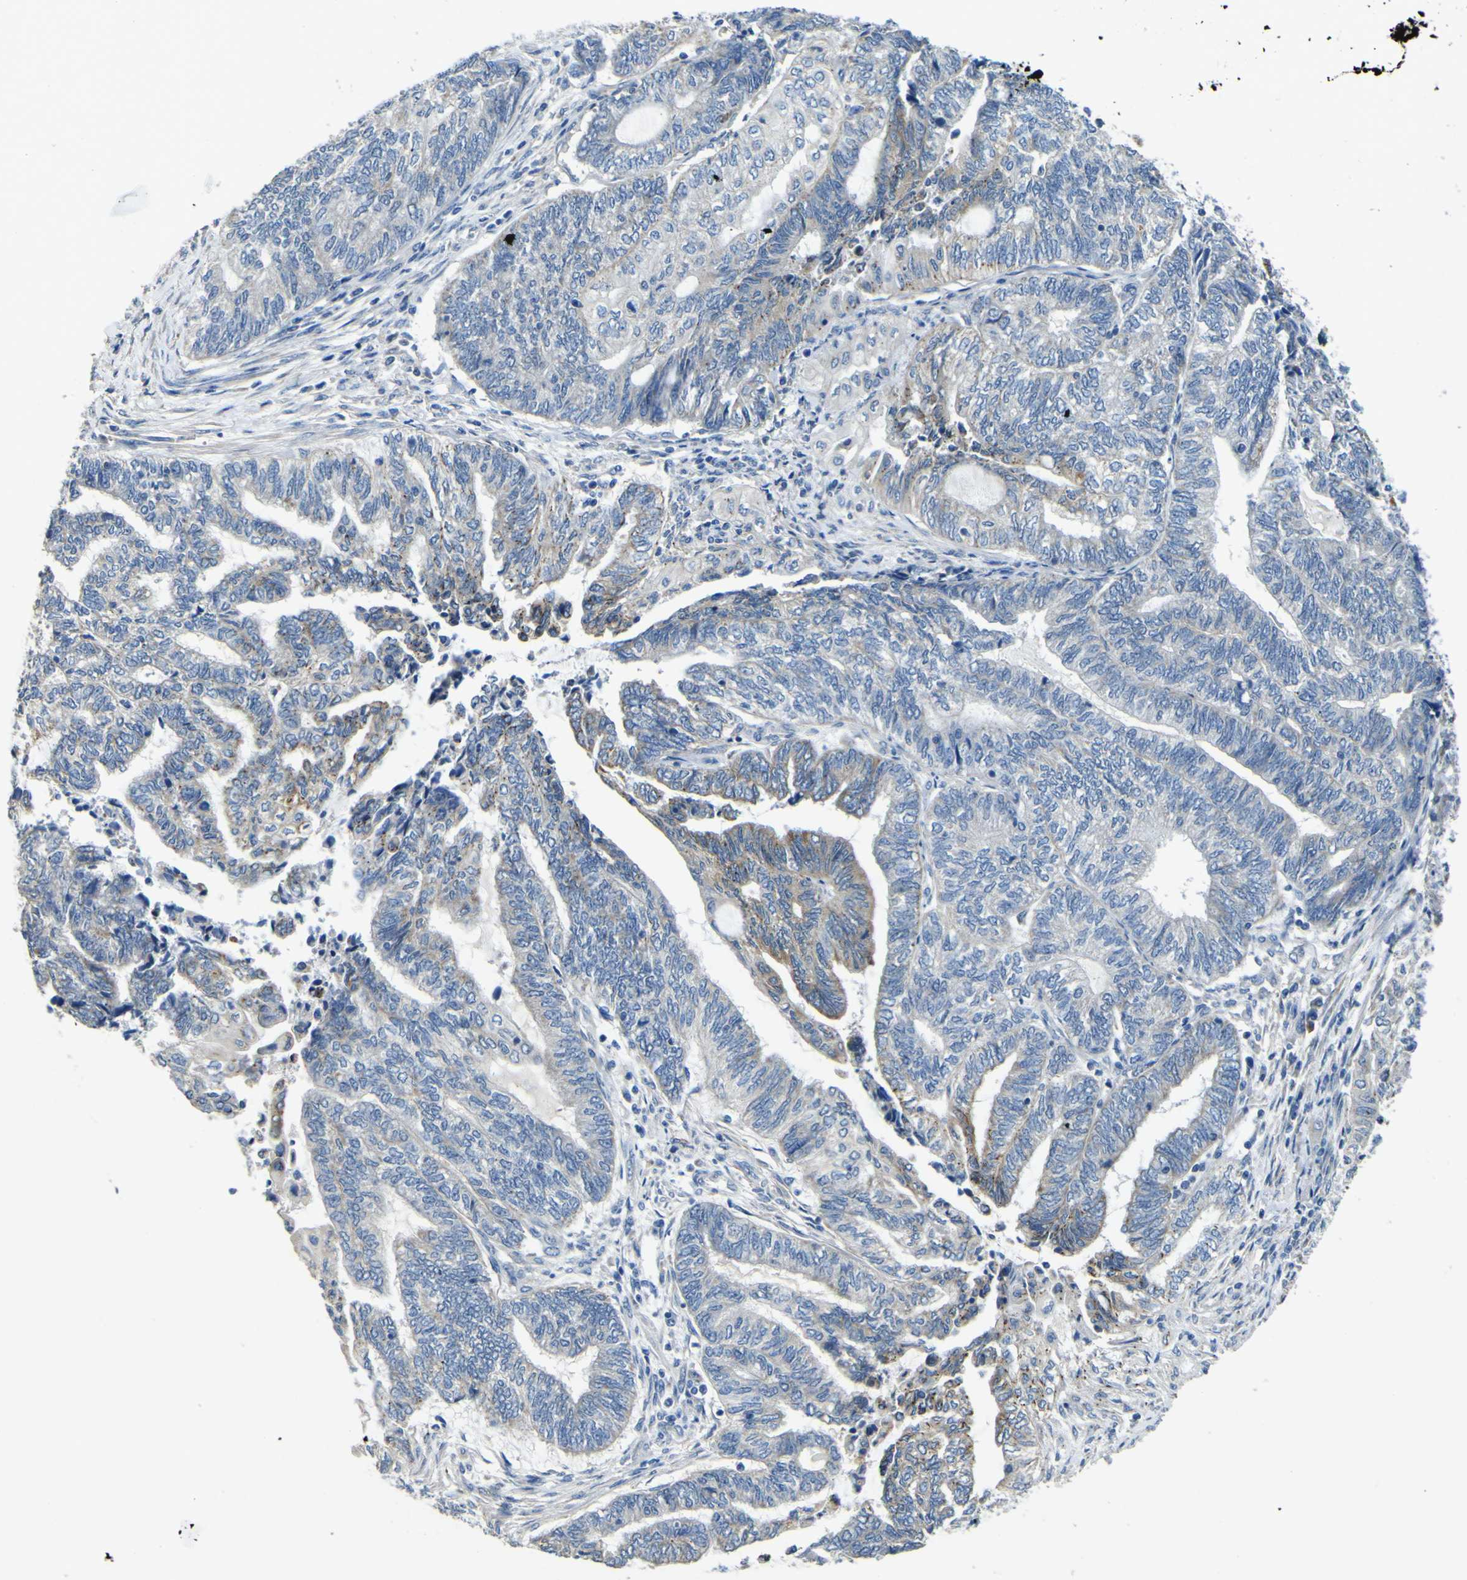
{"staining": {"intensity": "weak", "quantity": "<25%", "location": "cytoplasmic/membranous"}, "tissue": "endometrial cancer", "cell_type": "Tumor cells", "image_type": "cancer", "snomed": [{"axis": "morphology", "description": "Adenocarcinoma, NOS"}, {"axis": "topography", "description": "Uterus"}, {"axis": "topography", "description": "Endometrium"}], "caption": "An immunohistochemistry (IHC) image of endometrial cancer is shown. There is no staining in tumor cells of endometrial cancer.", "gene": "ALDH18A1", "patient": {"sex": "female", "age": 70}}